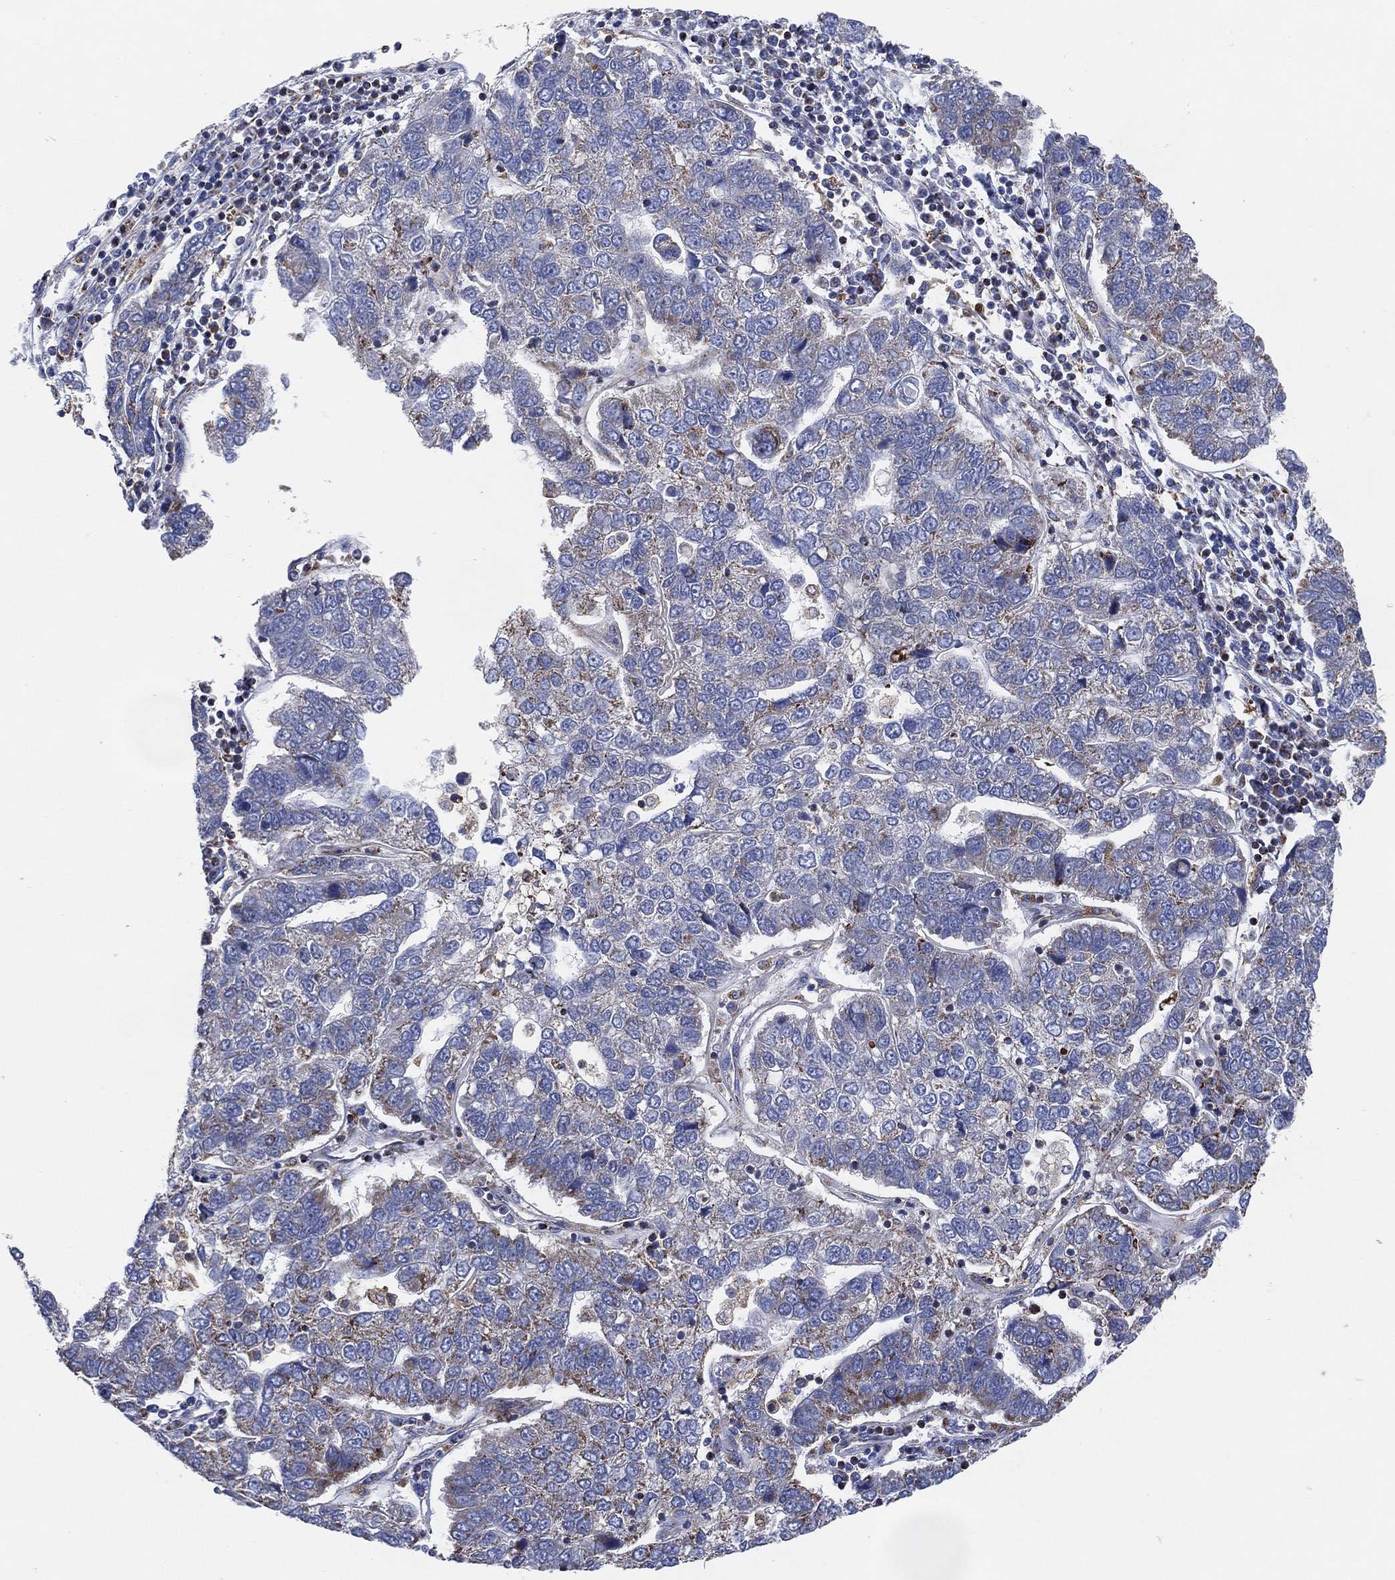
{"staining": {"intensity": "negative", "quantity": "none", "location": "none"}, "tissue": "pancreatic cancer", "cell_type": "Tumor cells", "image_type": "cancer", "snomed": [{"axis": "morphology", "description": "Adenocarcinoma, NOS"}, {"axis": "topography", "description": "Pancreas"}], "caption": "Tumor cells are negative for protein expression in human pancreatic cancer.", "gene": "GCAT", "patient": {"sex": "female", "age": 61}}